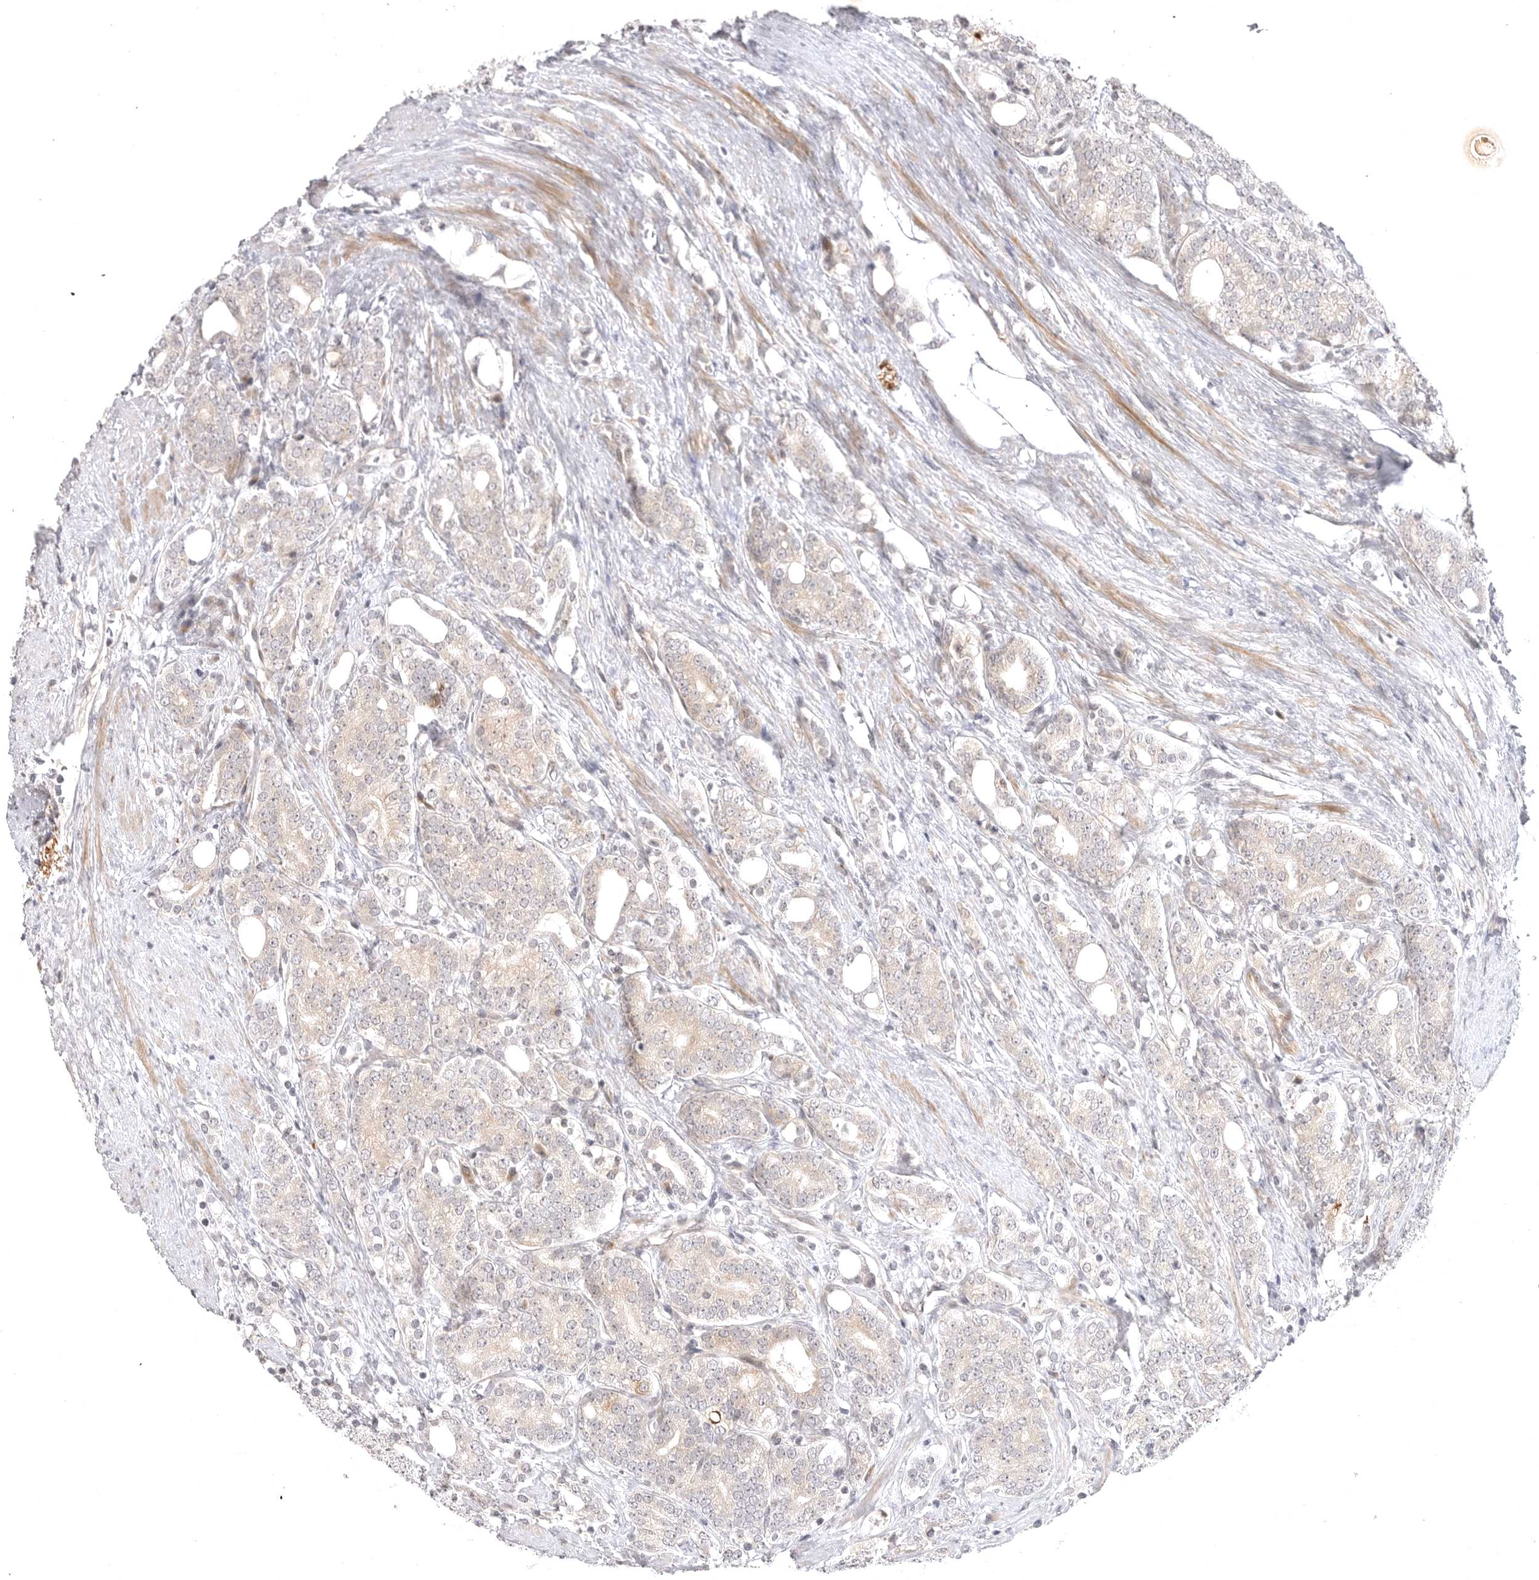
{"staining": {"intensity": "weak", "quantity": "<25%", "location": "cytoplasmic/membranous"}, "tissue": "prostate cancer", "cell_type": "Tumor cells", "image_type": "cancer", "snomed": [{"axis": "morphology", "description": "Adenocarcinoma, High grade"}, {"axis": "topography", "description": "Prostate"}], "caption": "IHC micrograph of adenocarcinoma (high-grade) (prostate) stained for a protein (brown), which reveals no staining in tumor cells. (Immunohistochemistry (ihc), brightfield microscopy, high magnification).", "gene": "CD300LD", "patient": {"sex": "male", "age": 57}}